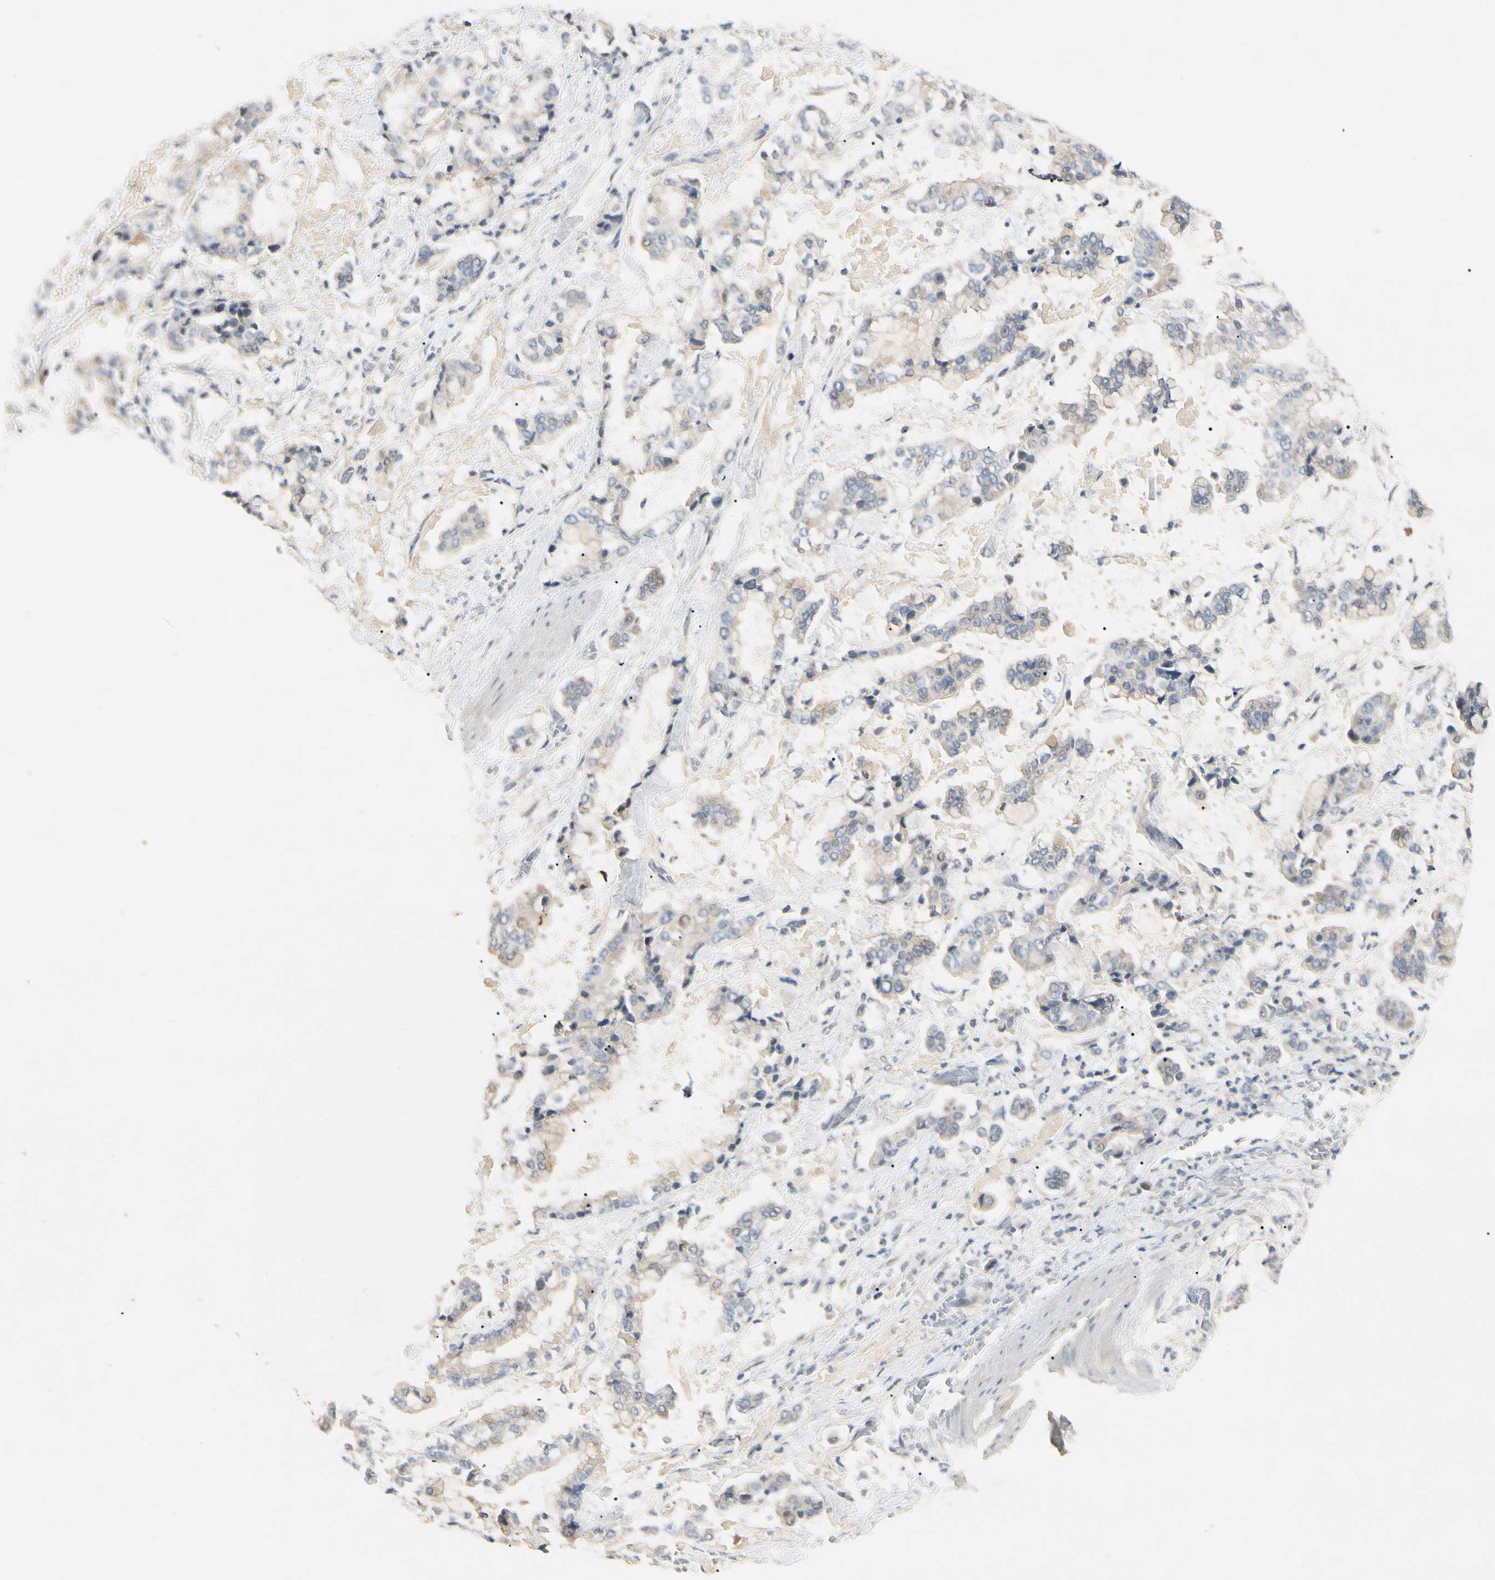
{"staining": {"intensity": "weak", "quantity": "25%-75%", "location": "cytoplasmic/membranous"}, "tissue": "stomach cancer", "cell_type": "Tumor cells", "image_type": "cancer", "snomed": [{"axis": "morphology", "description": "Normal tissue, NOS"}, {"axis": "morphology", "description": "Adenocarcinoma, NOS"}, {"axis": "topography", "description": "Stomach, upper"}, {"axis": "topography", "description": "Stomach"}], "caption": "Immunohistochemistry of human stomach adenocarcinoma displays low levels of weak cytoplasmic/membranous staining in approximately 25%-75% of tumor cells. (DAB = brown stain, brightfield microscopy at high magnification).", "gene": "PRSS21", "patient": {"sex": "male", "age": 76}}